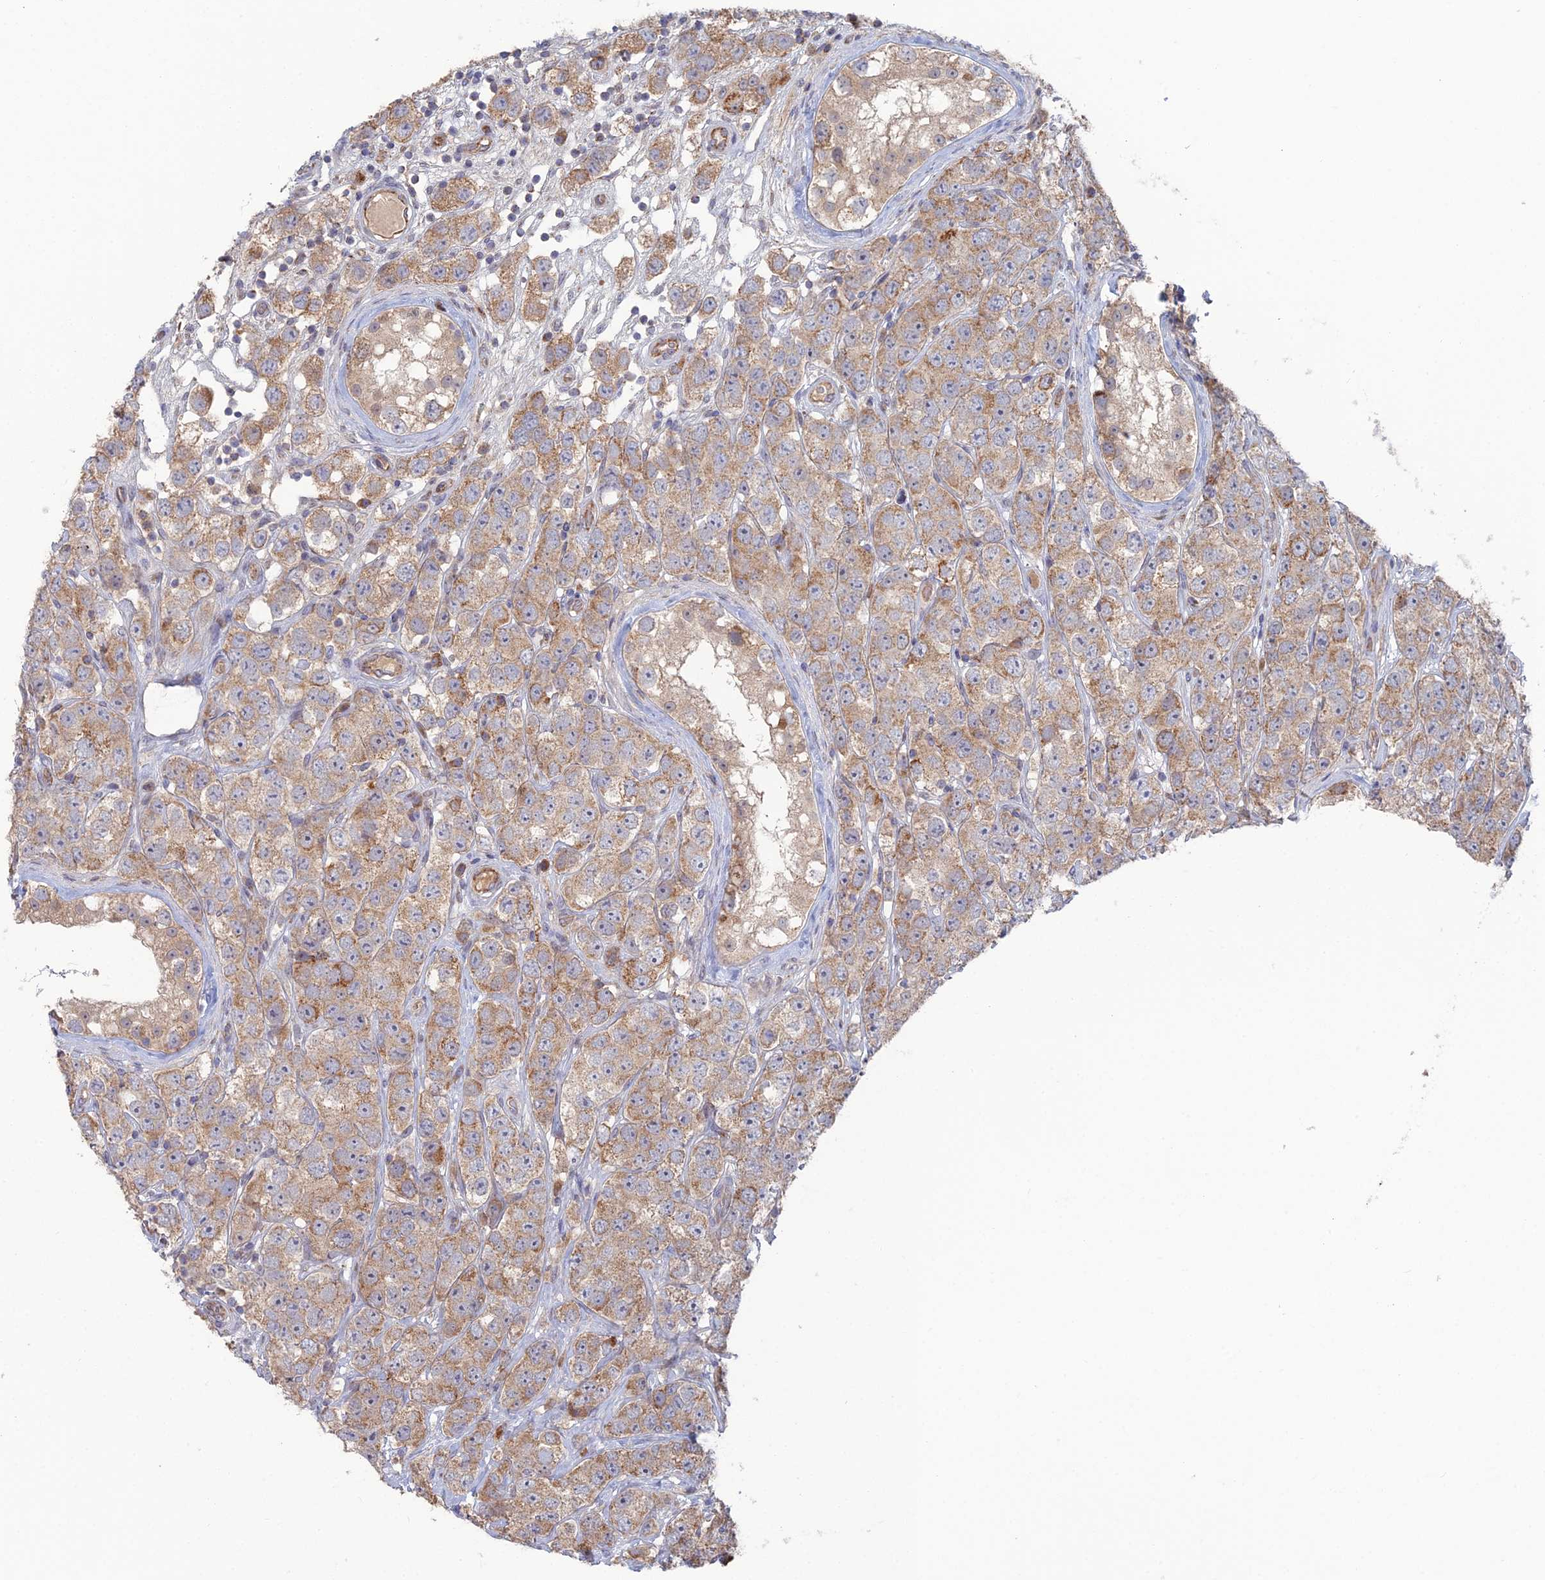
{"staining": {"intensity": "moderate", "quantity": "25%-75%", "location": "cytoplasmic/membranous"}, "tissue": "testis cancer", "cell_type": "Tumor cells", "image_type": "cancer", "snomed": [{"axis": "morphology", "description": "Seminoma, NOS"}, {"axis": "topography", "description": "Testis"}], "caption": "Tumor cells demonstrate moderate cytoplasmic/membranous positivity in approximately 25%-75% of cells in testis cancer. The staining is performed using DAB (3,3'-diaminobenzidine) brown chromogen to label protein expression. The nuclei are counter-stained blue using hematoxylin.", "gene": "ARL16", "patient": {"sex": "male", "age": 28}}